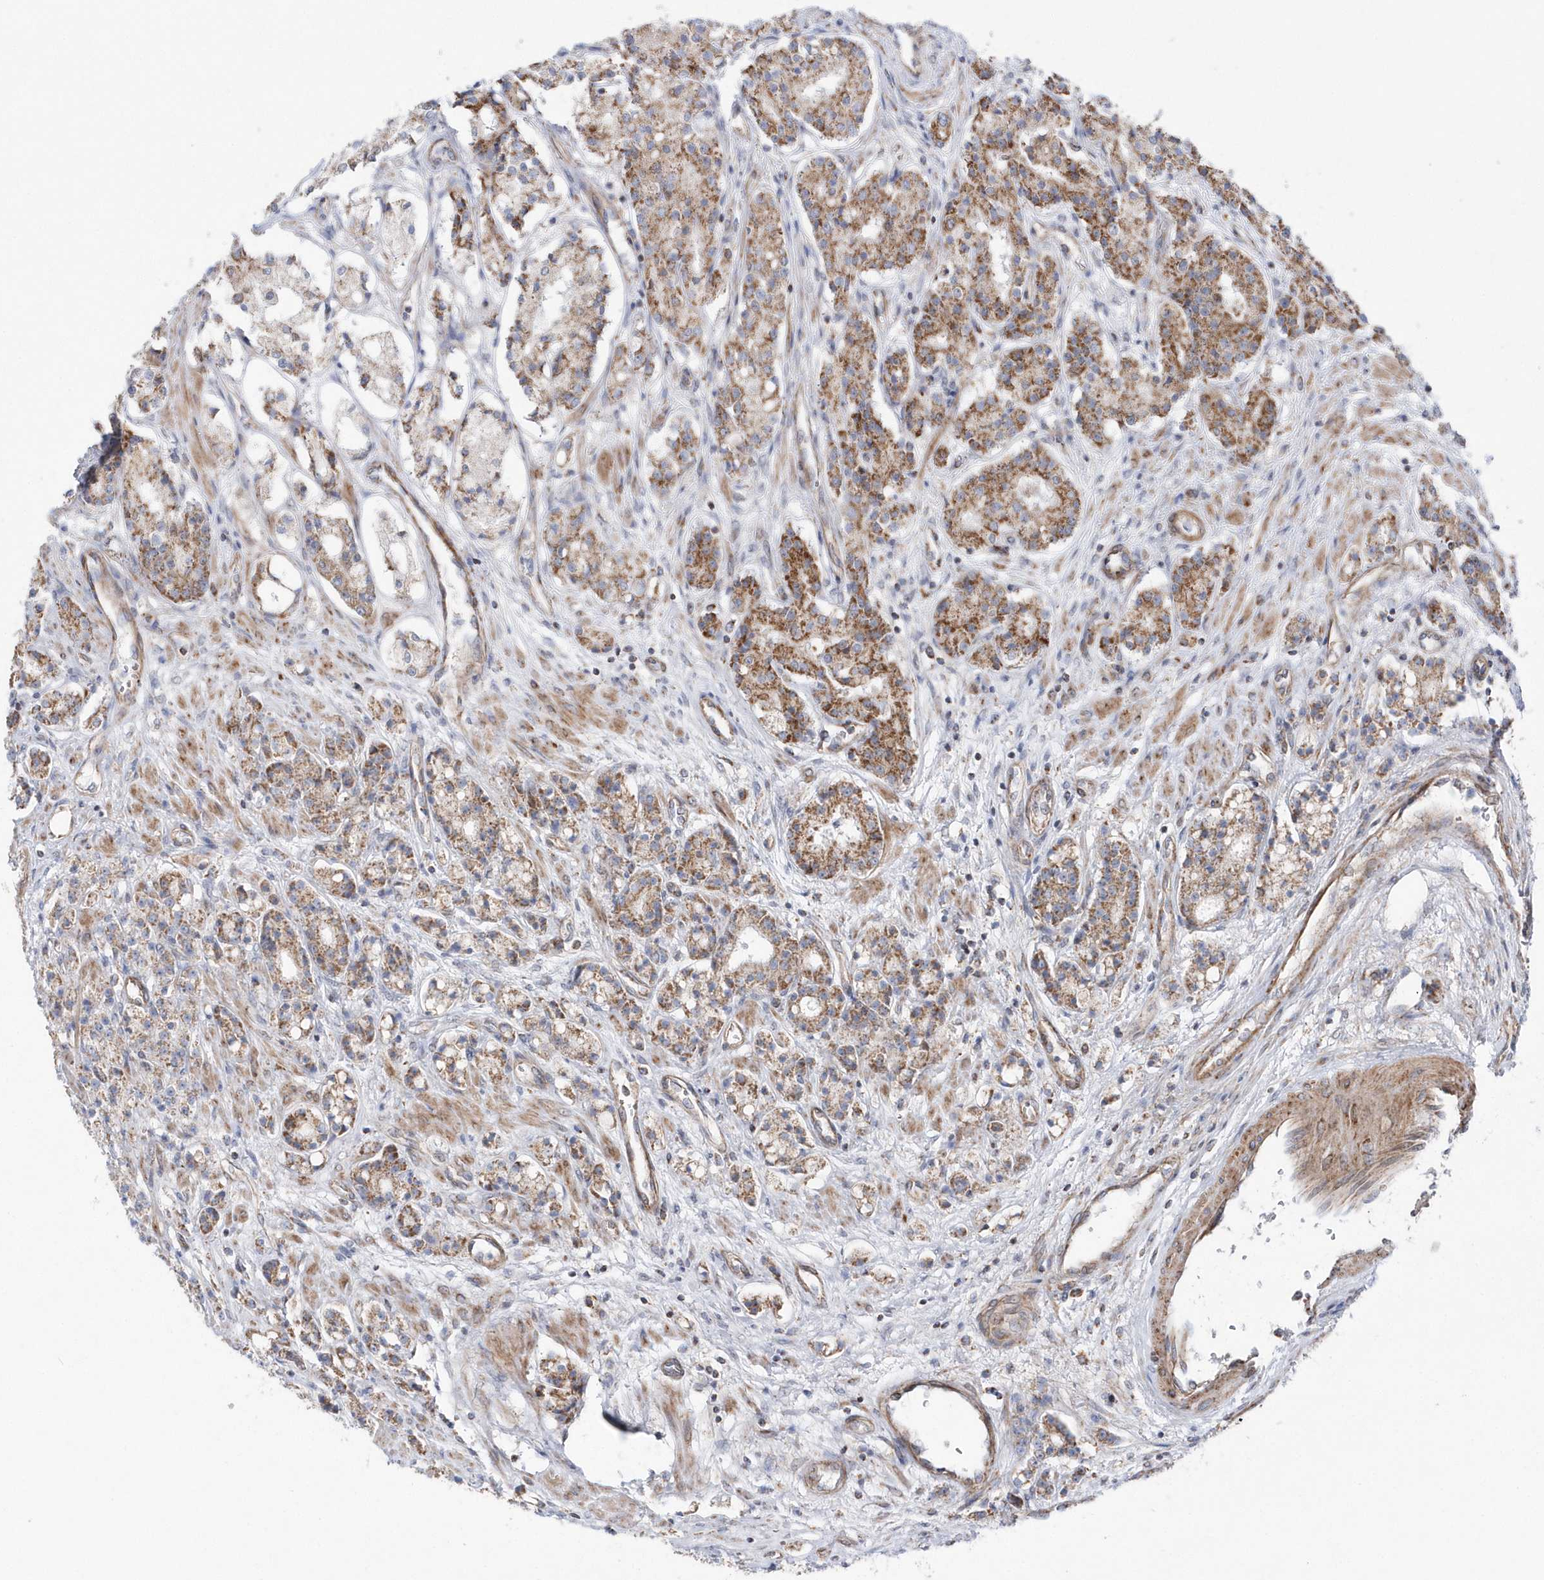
{"staining": {"intensity": "moderate", "quantity": ">75%", "location": "cytoplasmic/membranous"}, "tissue": "prostate cancer", "cell_type": "Tumor cells", "image_type": "cancer", "snomed": [{"axis": "morphology", "description": "Adenocarcinoma, High grade"}, {"axis": "topography", "description": "Prostate"}], "caption": "This histopathology image exhibits immunohistochemistry staining of human prostate high-grade adenocarcinoma, with medium moderate cytoplasmic/membranous positivity in about >75% of tumor cells.", "gene": "OPA1", "patient": {"sex": "male", "age": 60}}